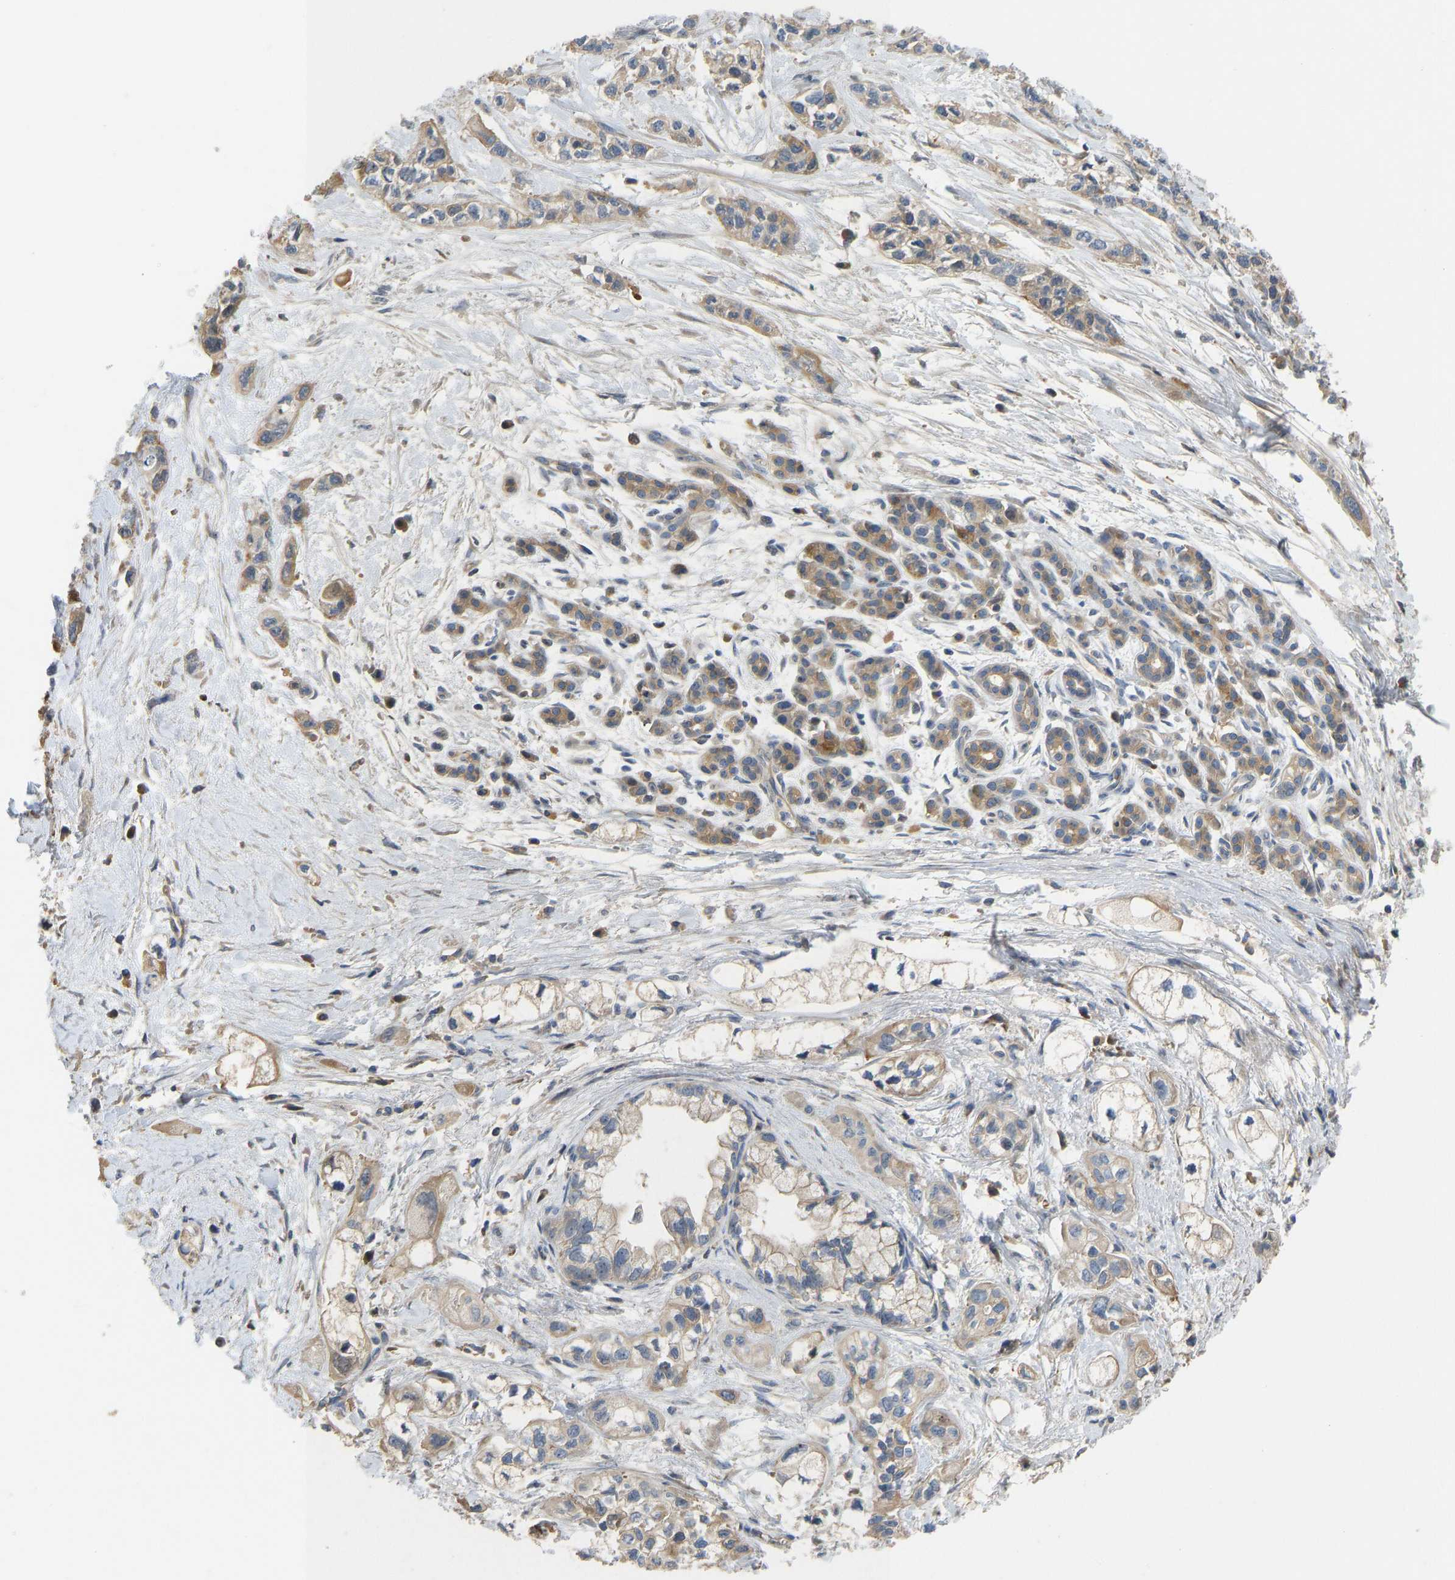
{"staining": {"intensity": "weak", "quantity": "25%-75%", "location": "cytoplasmic/membranous"}, "tissue": "pancreatic cancer", "cell_type": "Tumor cells", "image_type": "cancer", "snomed": [{"axis": "morphology", "description": "Adenocarcinoma, NOS"}, {"axis": "topography", "description": "Pancreas"}], "caption": "Brown immunohistochemical staining in pancreatic adenocarcinoma exhibits weak cytoplasmic/membranous staining in about 25%-75% of tumor cells. Nuclei are stained in blue.", "gene": "VCPKMT", "patient": {"sex": "male", "age": 74}}